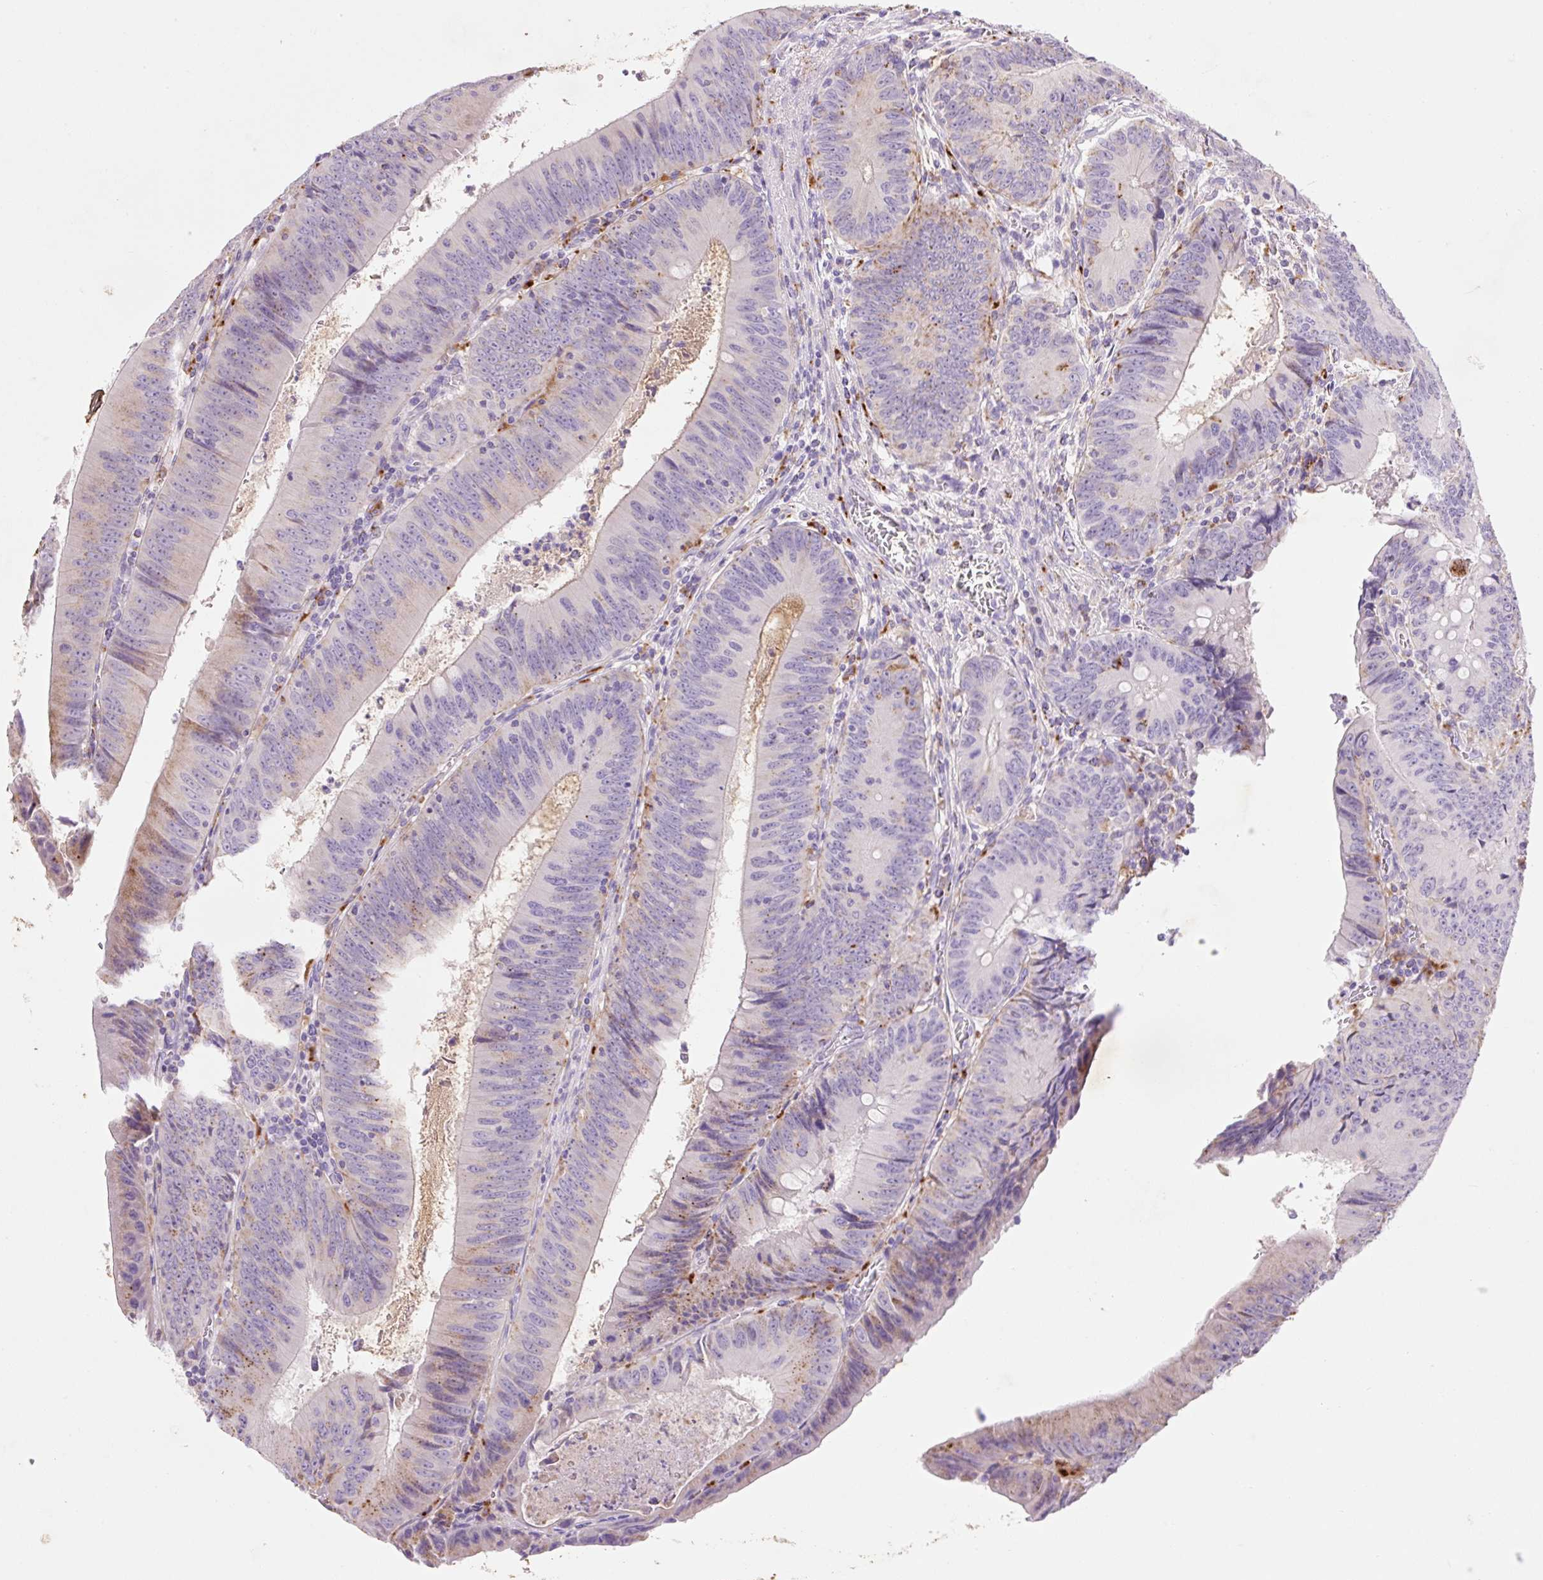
{"staining": {"intensity": "moderate", "quantity": "<25%", "location": "cytoplasmic/membranous"}, "tissue": "colorectal cancer", "cell_type": "Tumor cells", "image_type": "cancer", "snomed": [{"axis": "morphology", "description": "Adenocarcinoma, NOS"}, {"axis": "topography", "description": "Rectum"}], "caption": "This micrograph exhibits IHC staining of adenocarcinoma (colorectal), with low moderate cytoplasmic/membranous staining in approximately <25% of tumor cells.", "gene": "HEXA", "patient": {"sex": "female", "age": 72}}